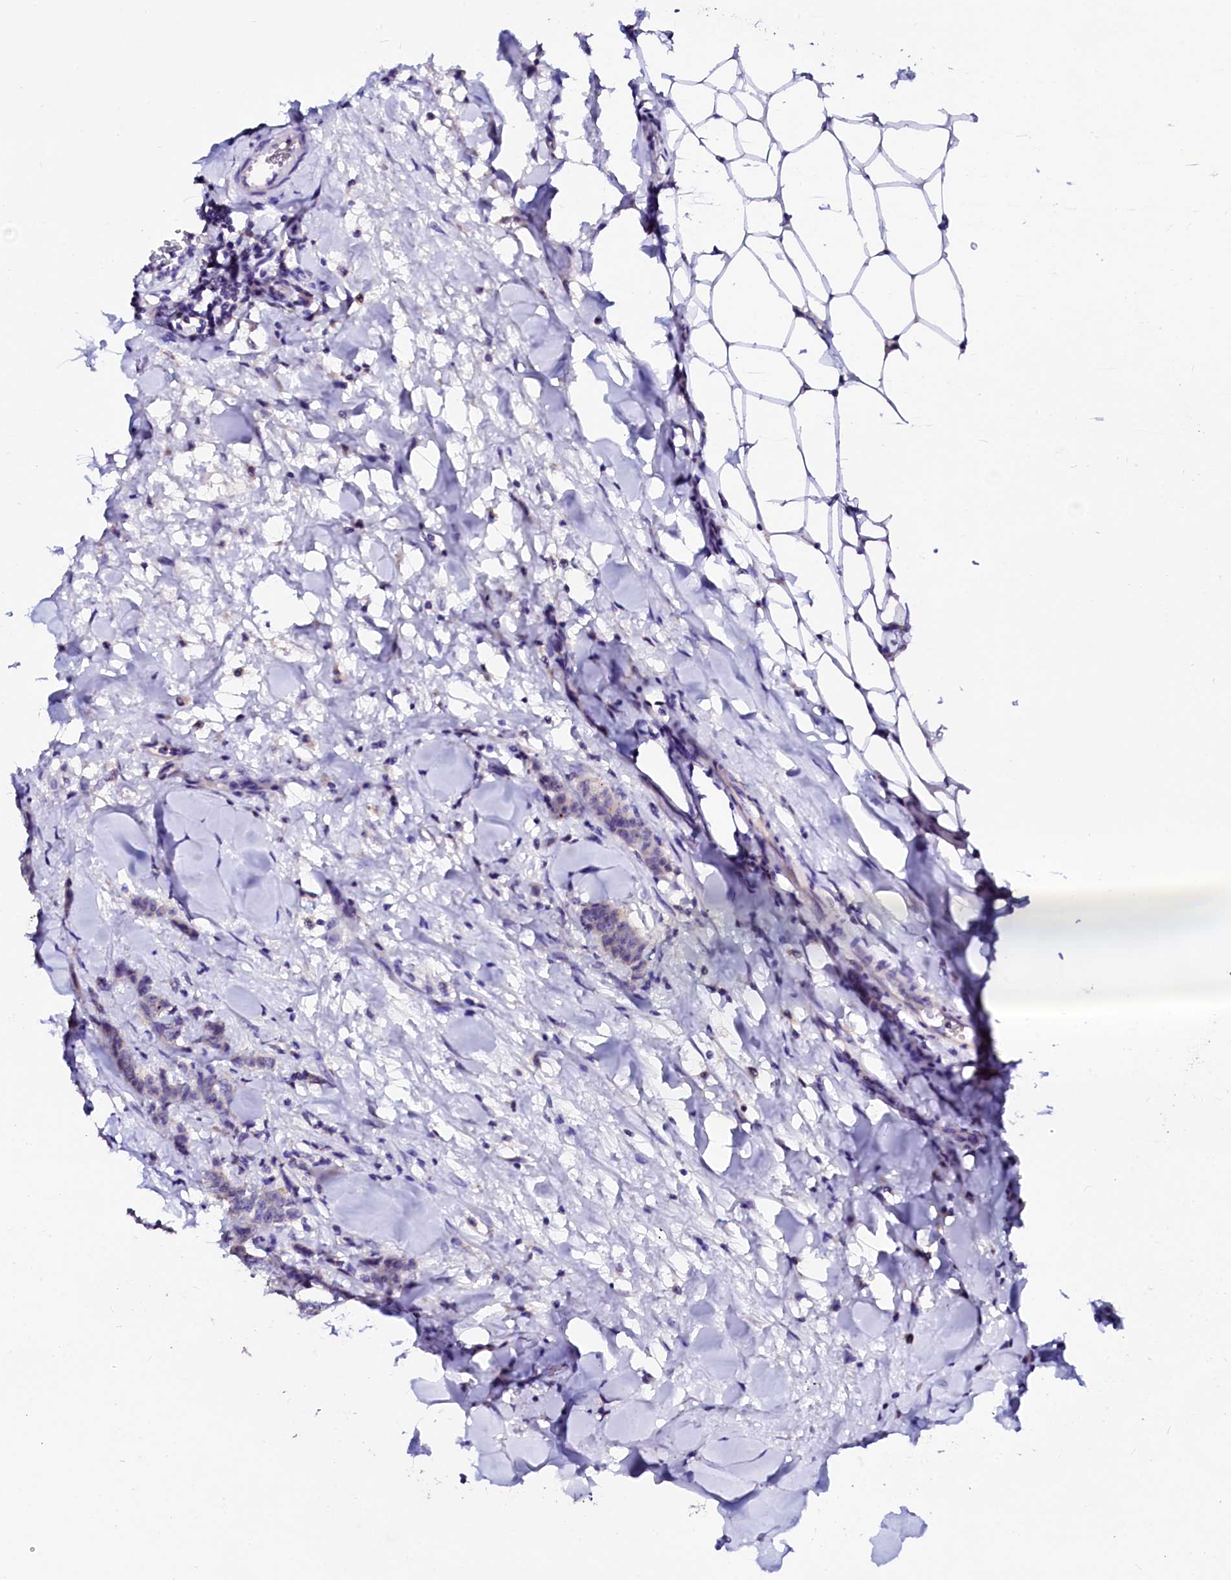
{"staining": {"intensity": "weak", "quantity": "<25%", "location": "cytoplasmic/membranous"}, "tissue": "breast cancer", "cell_type": "Tumor cells", "image_type": "cancer", "snomed": [{"axis": "morphology", "description": "Duct carcinoma"}, {"axis": "topography", "description": "Breast"}], "caption": "There is no significant staining in tumor cells of breast cancer.", "gene": "NALF1", "patient": {"sex": "female", "age": 40}}